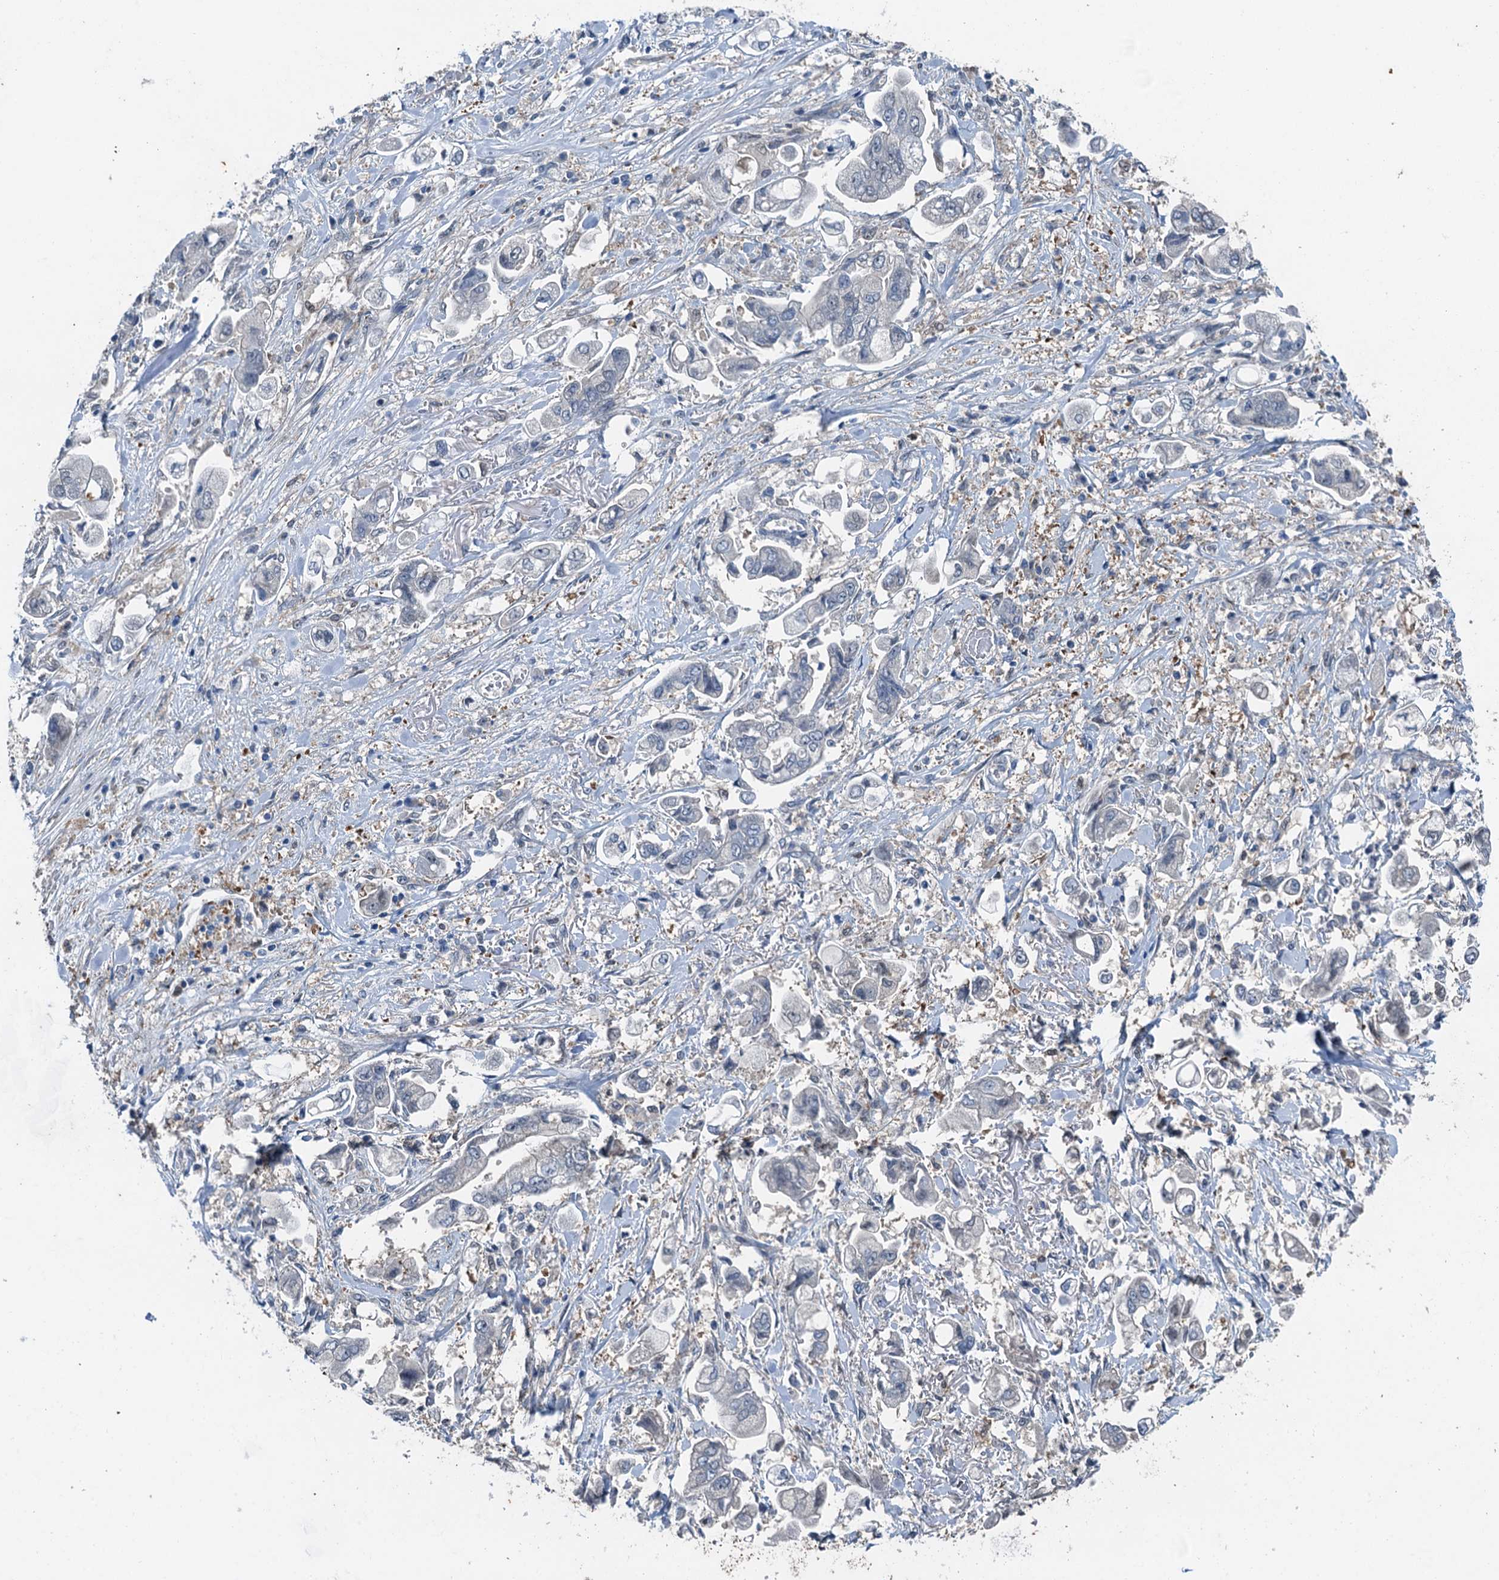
{"staining": {"intensity": "negative", "quantity": "none", "location": "none"}, "tissue": "stomach cancer", "cell_type": "Tumor cells", "image_type": "cancer", "snomed": [{"axis": "morphology", "description": "Adenocarcinoma, NOS"}, {"axis": "topography", "description": "Stomach"}], "caption": "Immunohistochemistry (IHC) image of neoplastic tissue: human stomach adenocarcinoma stained with DAB exhibits no significant protein expression in tumor cells.", "gene": "RNH1", "patient": {"sex": "male", "age": 62}}